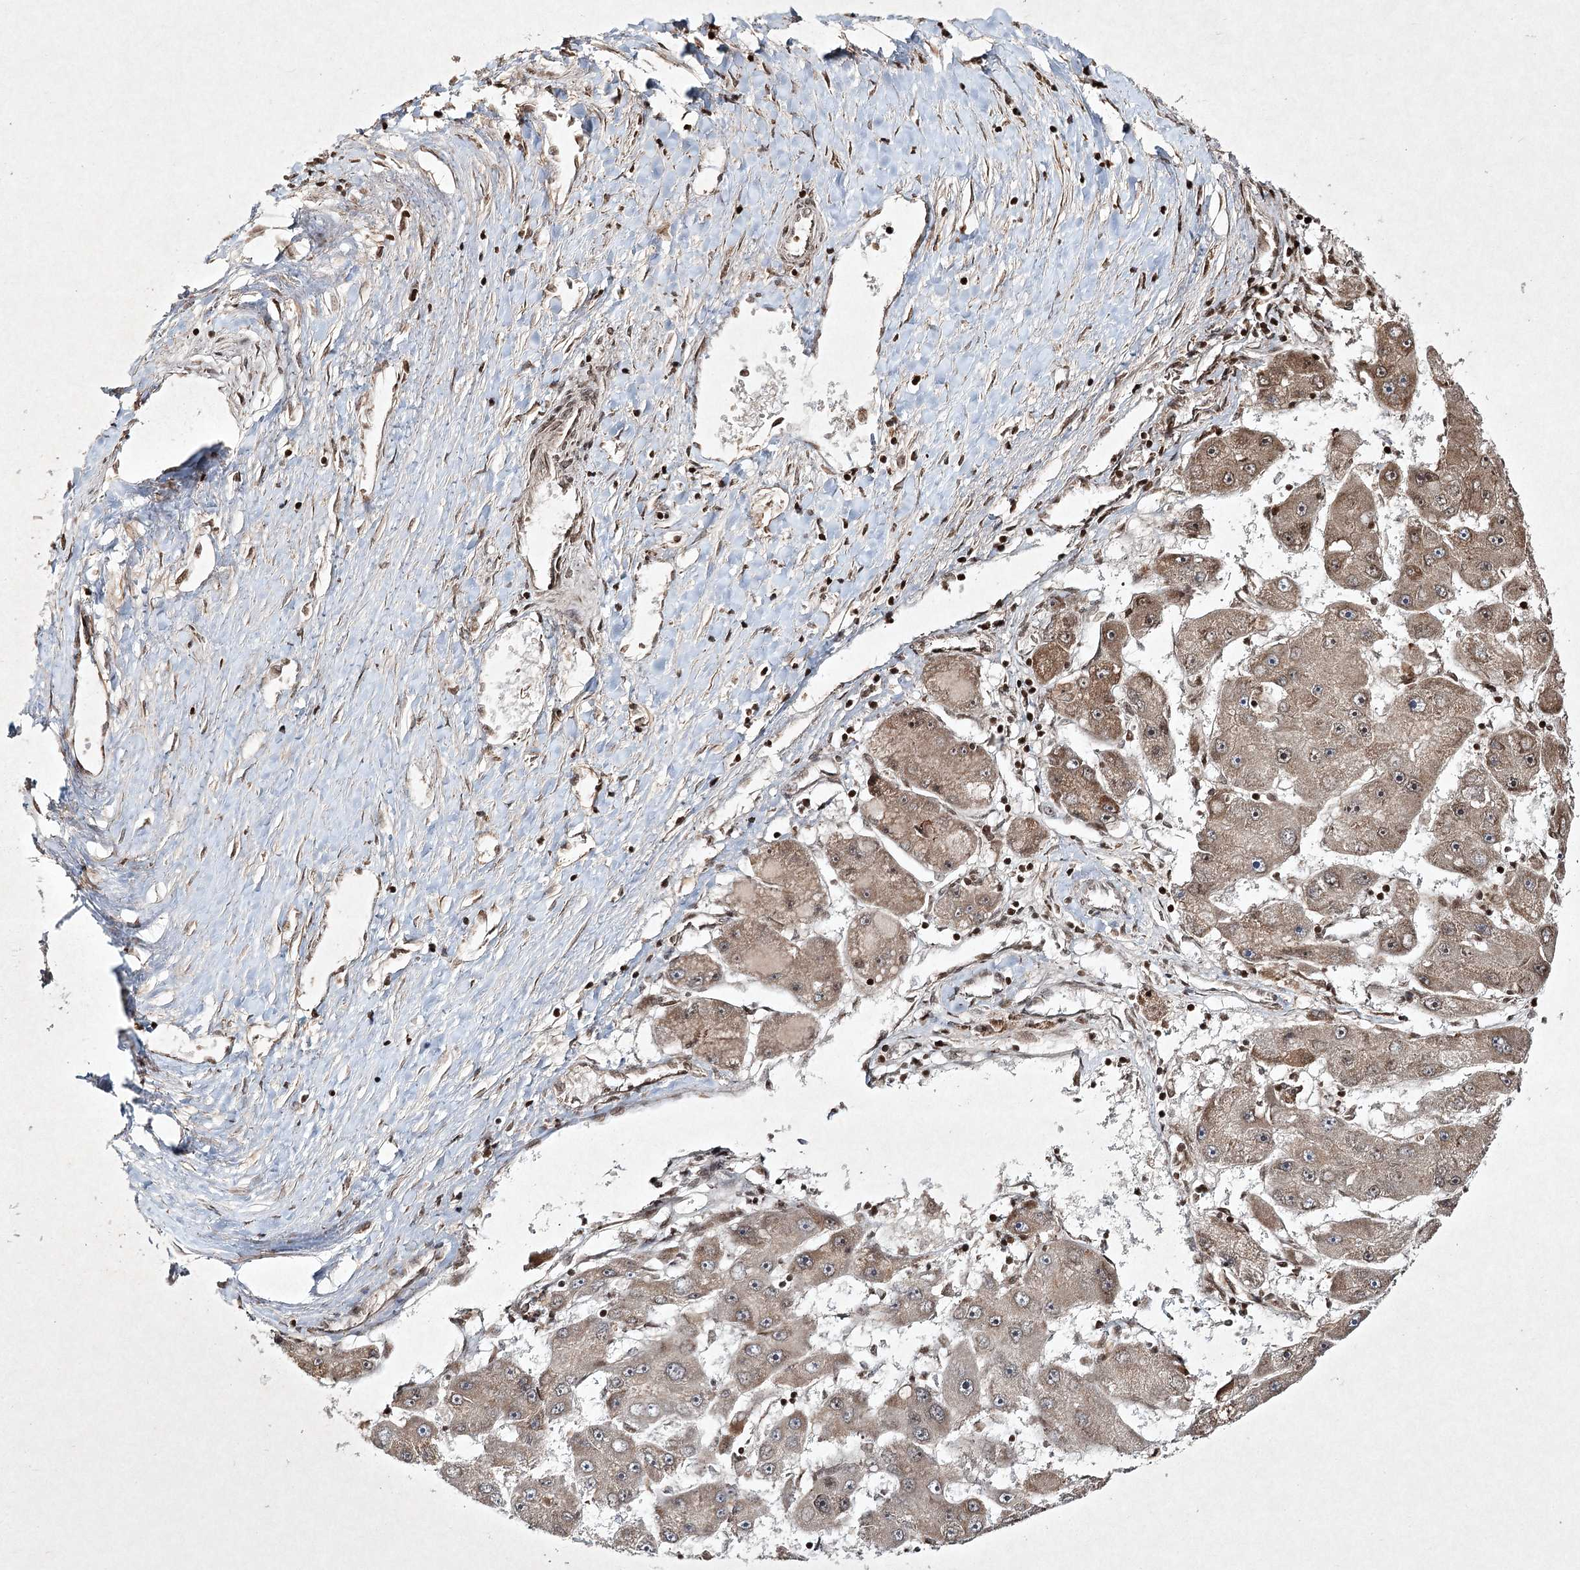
{"staining": {"intensity": "moderate", "quantity": "25%-75%", "location": "cytoplasmic/membranous"}, "tissue": "liver cancer", "cell_type": "Tumor cells", "image_type": "cancer", "snomed": [{"axis": "morphology", "description": "Carcinoma, Hepatocellular, NOS"}, {"axis": "topography", "description": "Liver"}], "caption": "Protein staining of liver hepatocellular carcinoma tissue shows moderate cytoplasmic/membranous expression in approximately 25%-75% of tumor cells. The staining was performed using DAB (3,3'-diaminobenzidine) to visualize the protein expression in brown, while the nuclei were stained in blue with hematoxylin (Magnification: 20x).", "gene": "CARM1", "patient": {"sex": "female", "age": 61}}